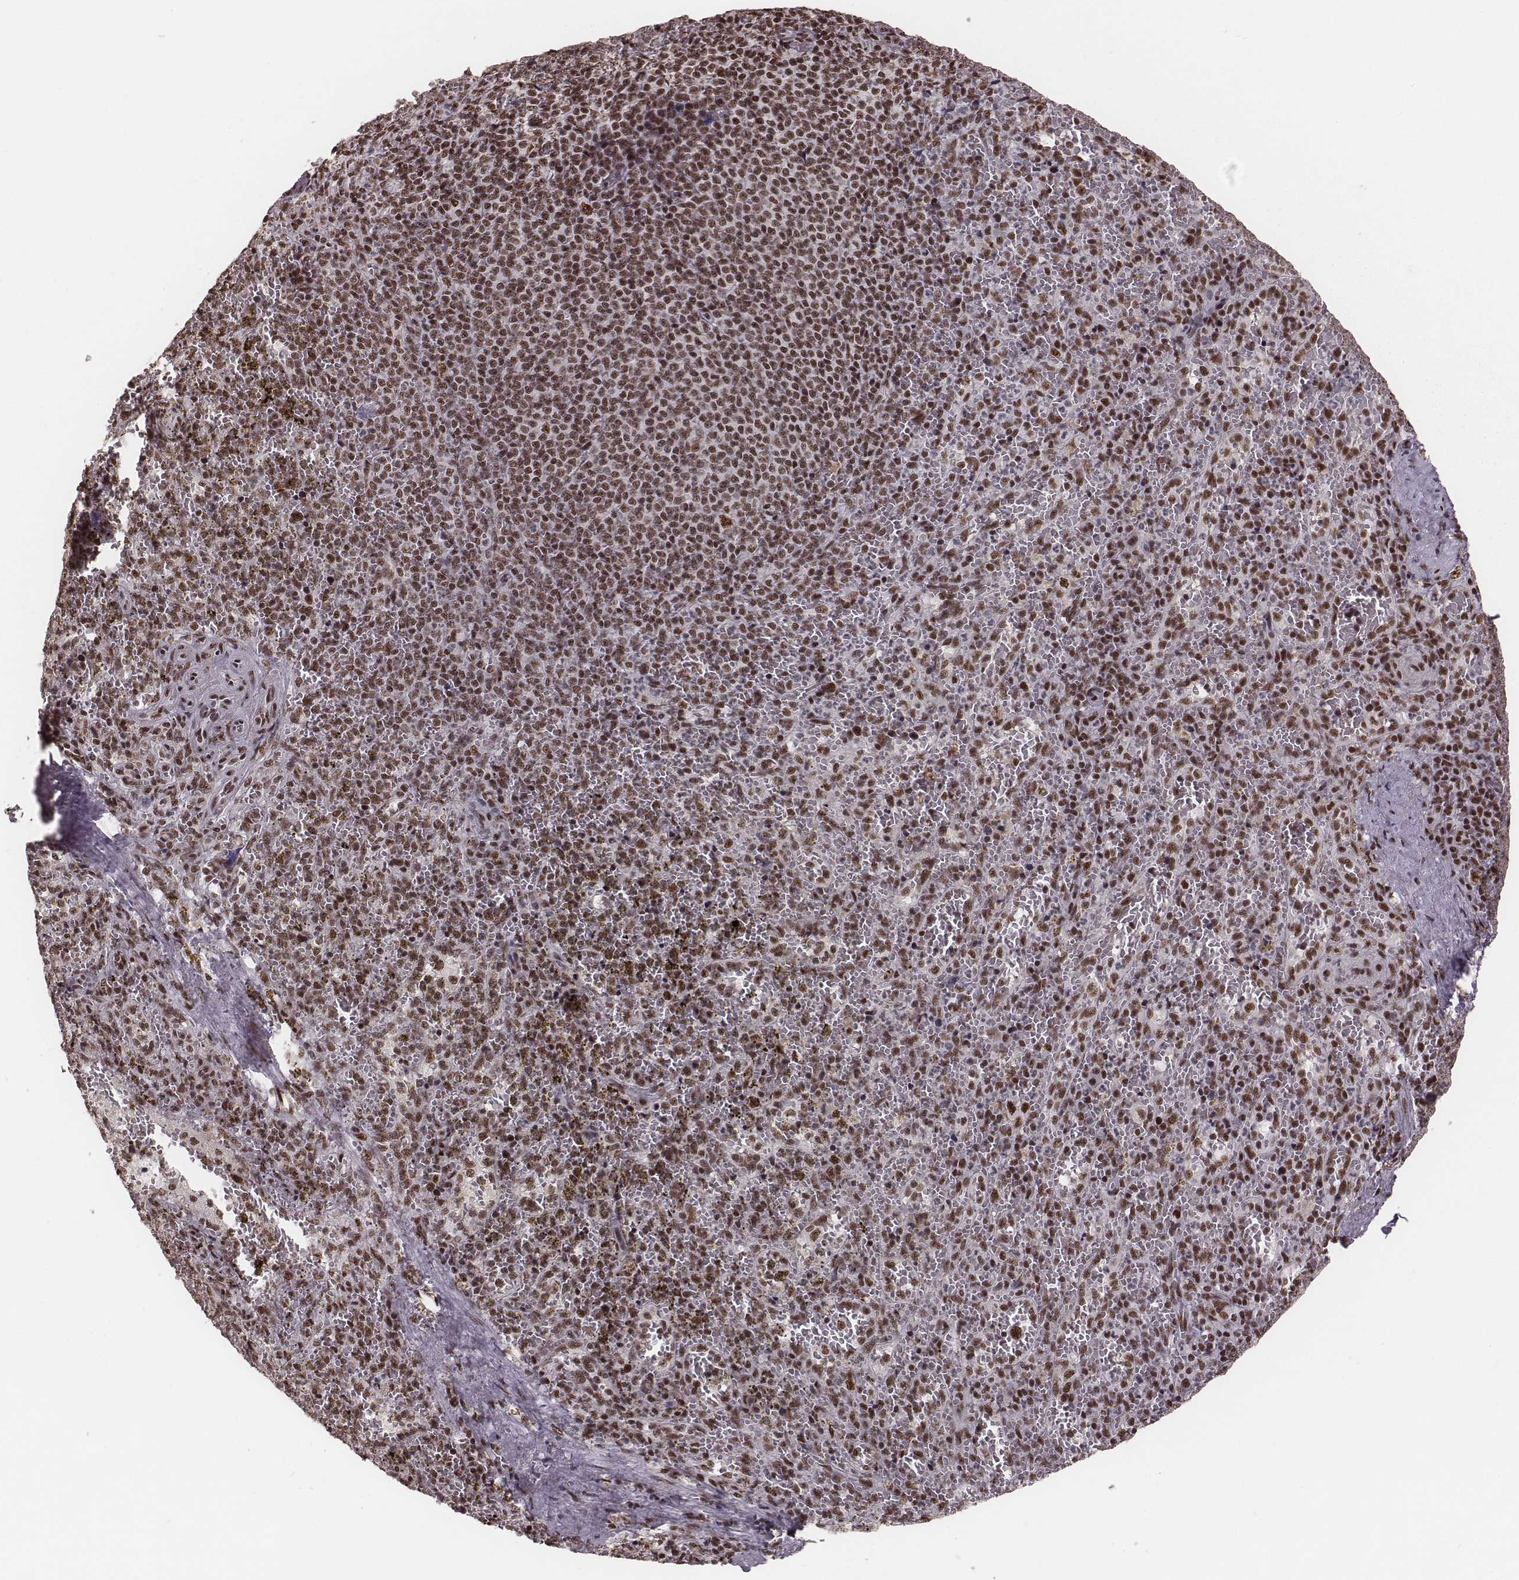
{"staining": {"intensity": "moderate", "quantity": ">75%", "location": "nuclear"}, "tissue": "spleen", "cell_type": "Cells in red pulp", "image_type": "normal", "snomed": [{"axis": "morphology", "description": "Normal tissue, NOS"}, {"axis": "topography", "description": "Spleen"}], "caption": "Protein expression analysis of normal human spleen reveals moderate nuclear positivity in approximately >75% of cells in red pulp. The protein of interest is stained brown, and the nuclei are stained in blue (DAB (3,3'-diaminobenzidine) IHC with brightfield microscopy, high magnification).", "gene": "LUC7L", "patient": {"sex": "female", "age": 50}}